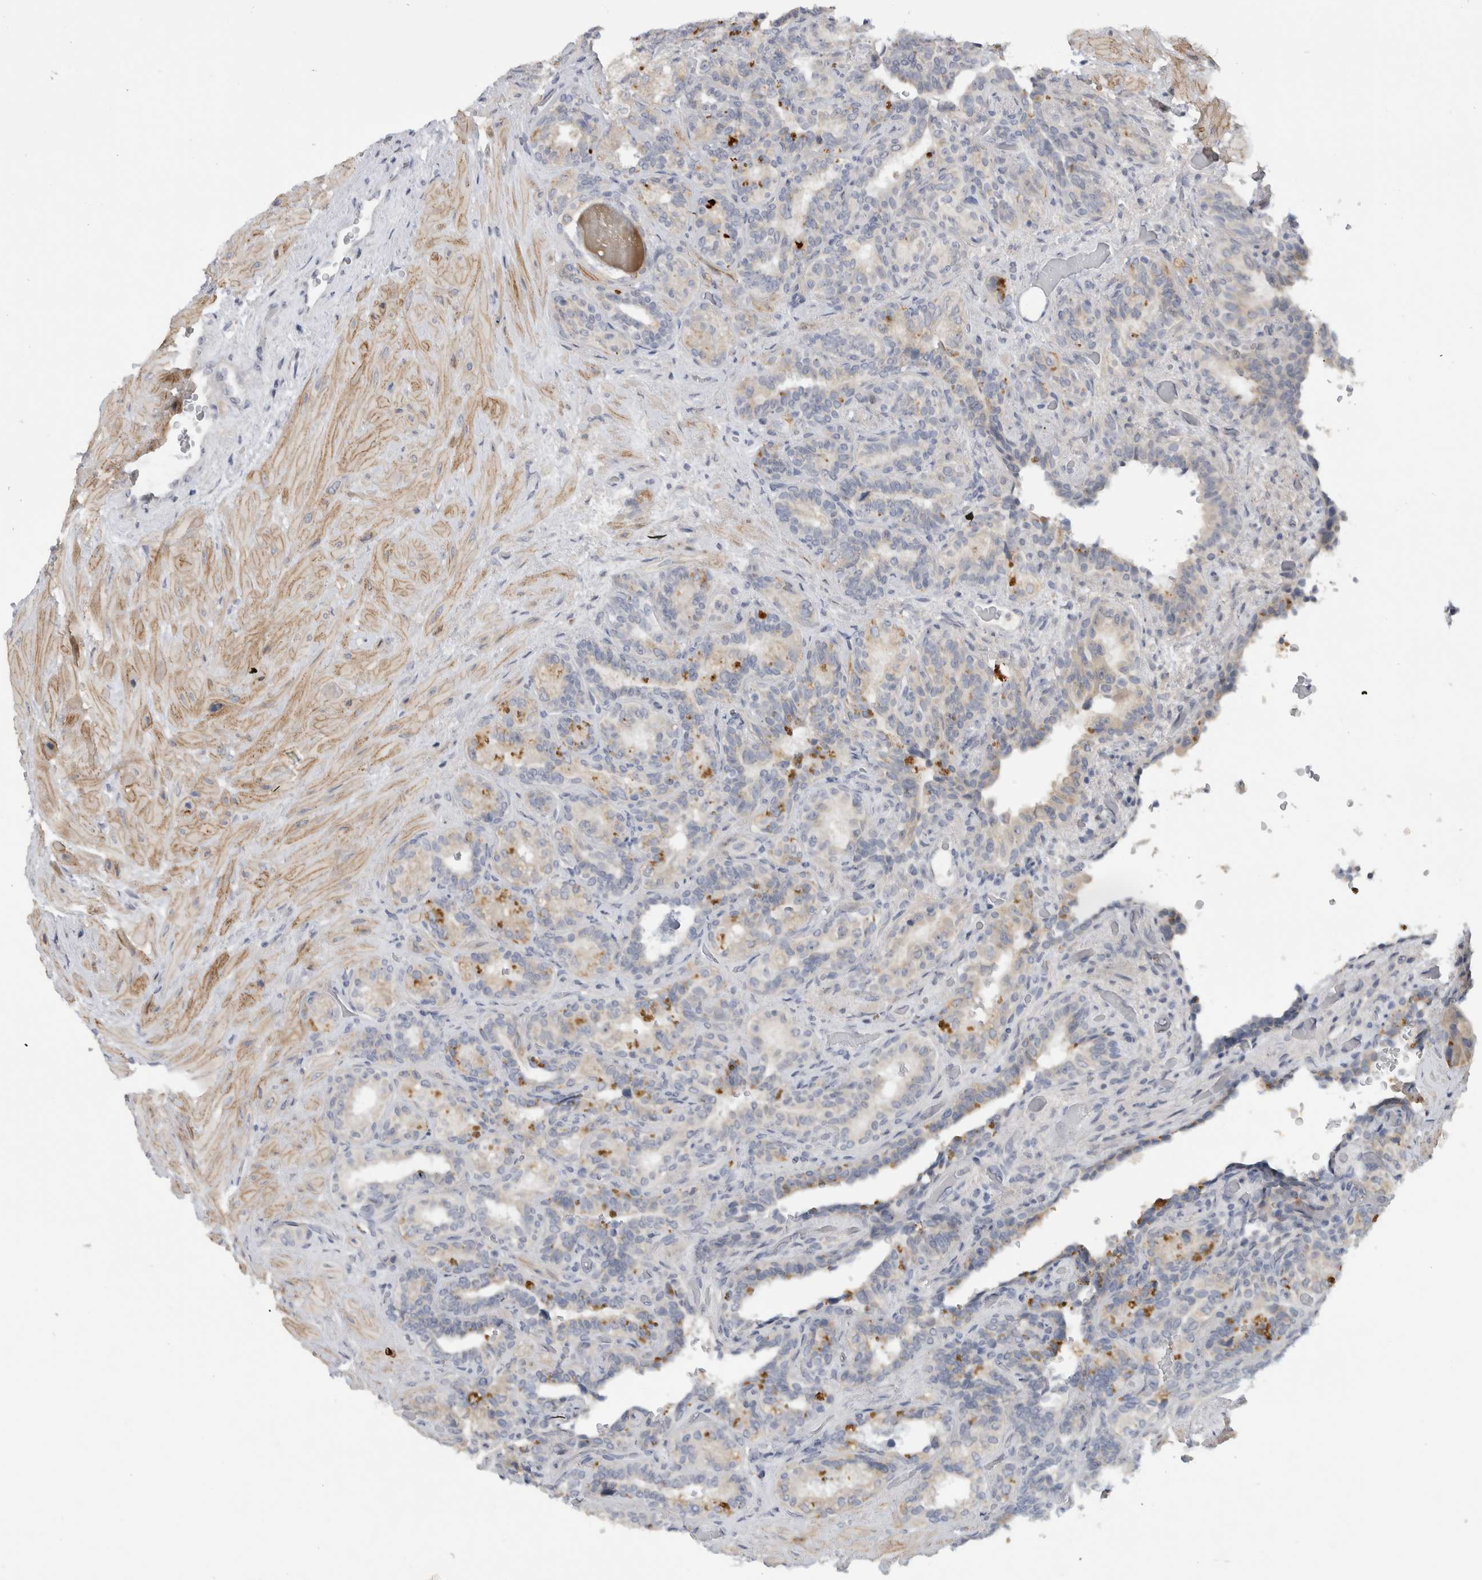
{"staining": {"intensity": "moderate", "quantity": "<25%", "location": "cytoplasmic/membranous"}, "tissue": "seminal vesicle", "cell_type": "Glandular cells", "image_type": "normal", "snomed": [{"axis": "morphology", "description": "Normal tissue, NOS"}, {"axis": "topography", "description": "Prostate"}, {"axis": "topography", "description": "Seminal veicle"}], "caption": "Immunohistochemistry of normal seminal vesicle reveals low levels of moderate cytoplasmic/membranous expression in about <25% of glandular cells. The protein of interest is stained brown, and the nuclei are stained in blue (DAB IHC with brightfield microscopy, high magnification).", "gene": "MGAT1", "patient": {"sex": "male", "age": 67}}